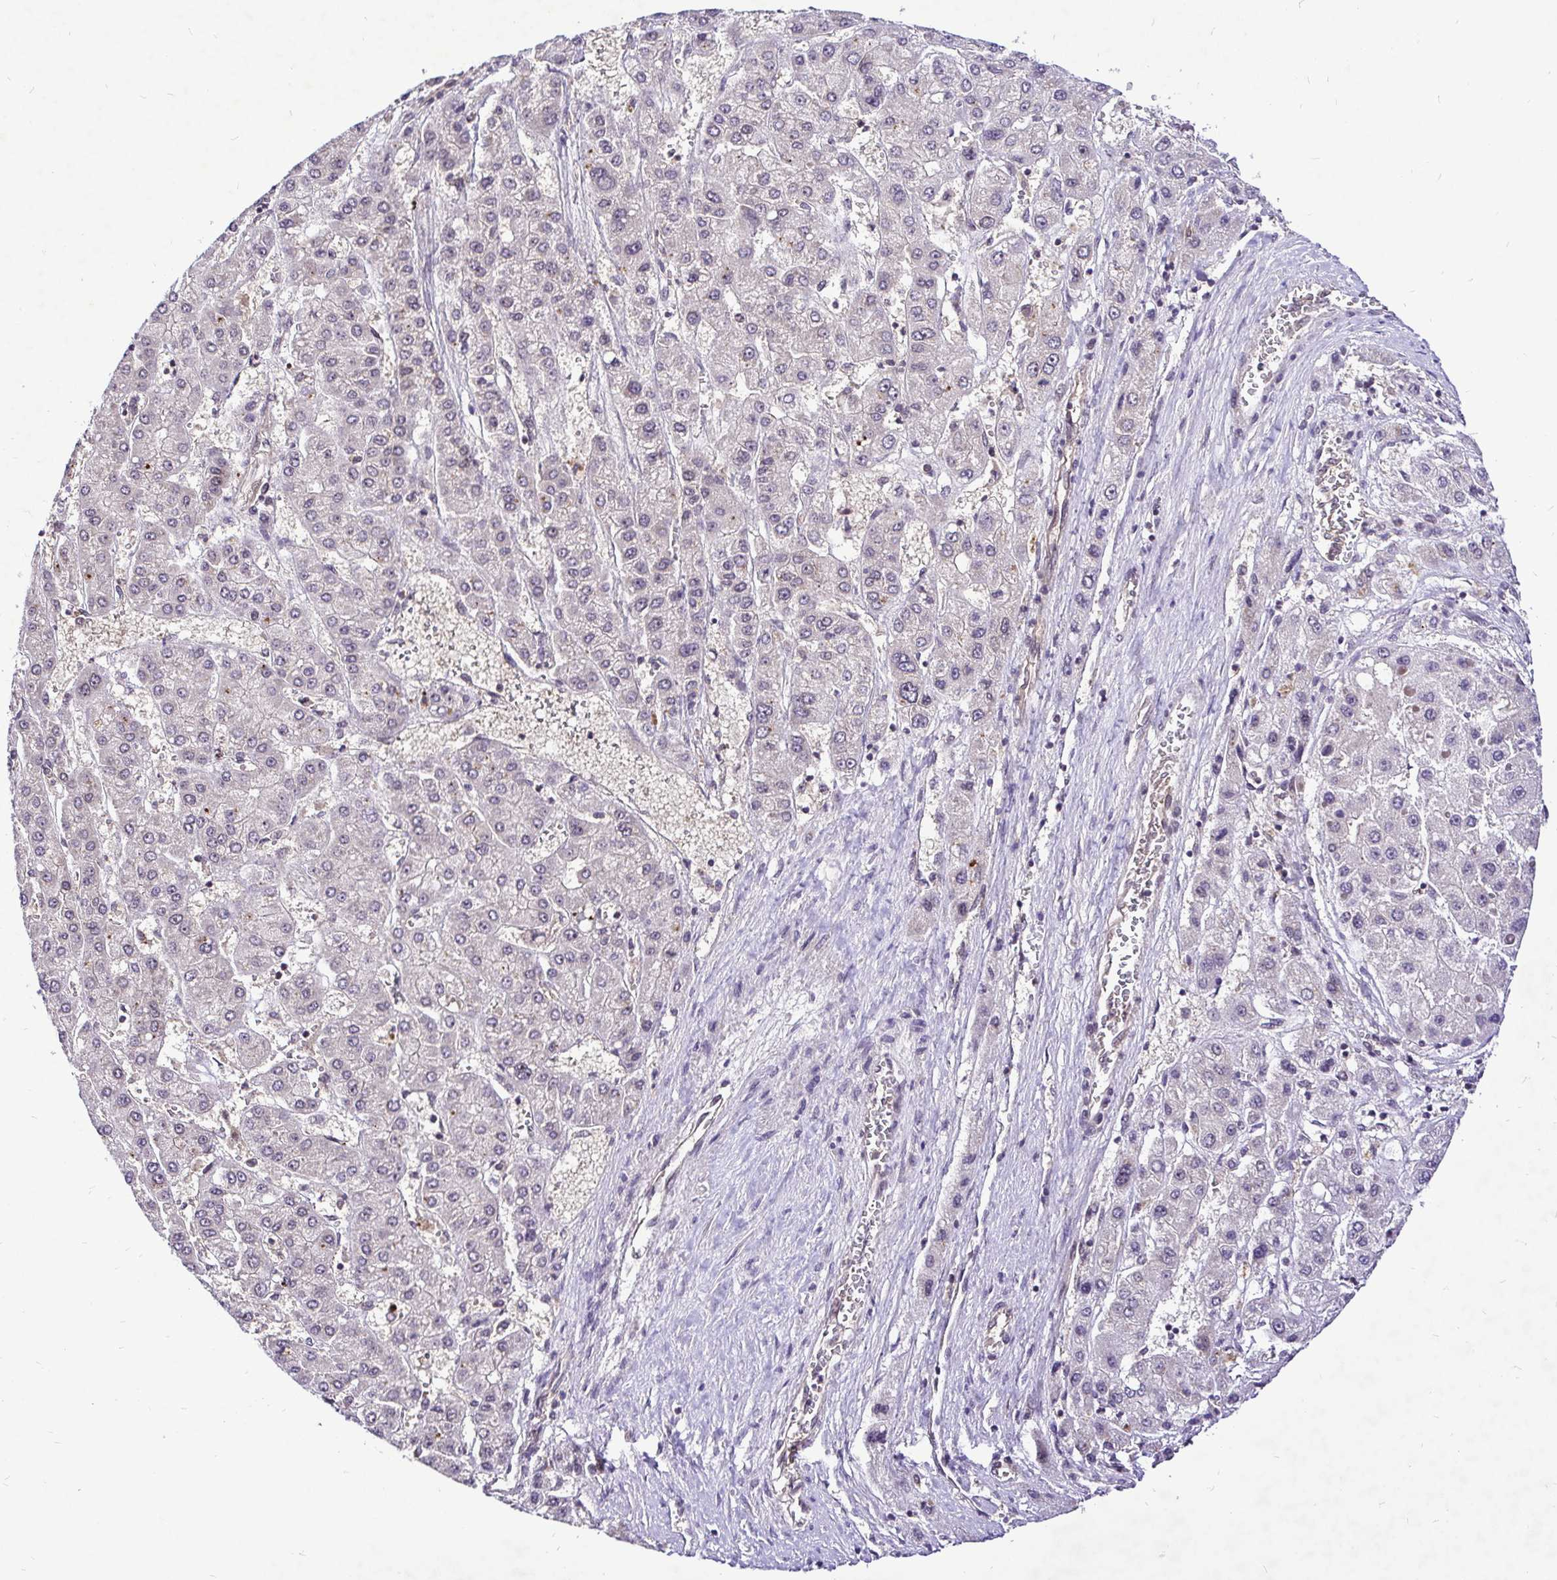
{"staining": {"intensity": "negative", "quantity": "none", "location": "none"}, "tissue": "liver cancer", "cell_type": "Tumor cells", "image_type": "cancer", "snomed": [{"axis": "morphology", "description": "Carcinoma, Hepatocellular, NOS"}, {"axis": "topography", "description": "Liver"}], "caption": "Immunohistochemical staining of human liver hepatocellular carcinoma displays no significant expression in tumor cells.", "gene": "UBE2M", "patient": {"sex": "female", "age": 73}}